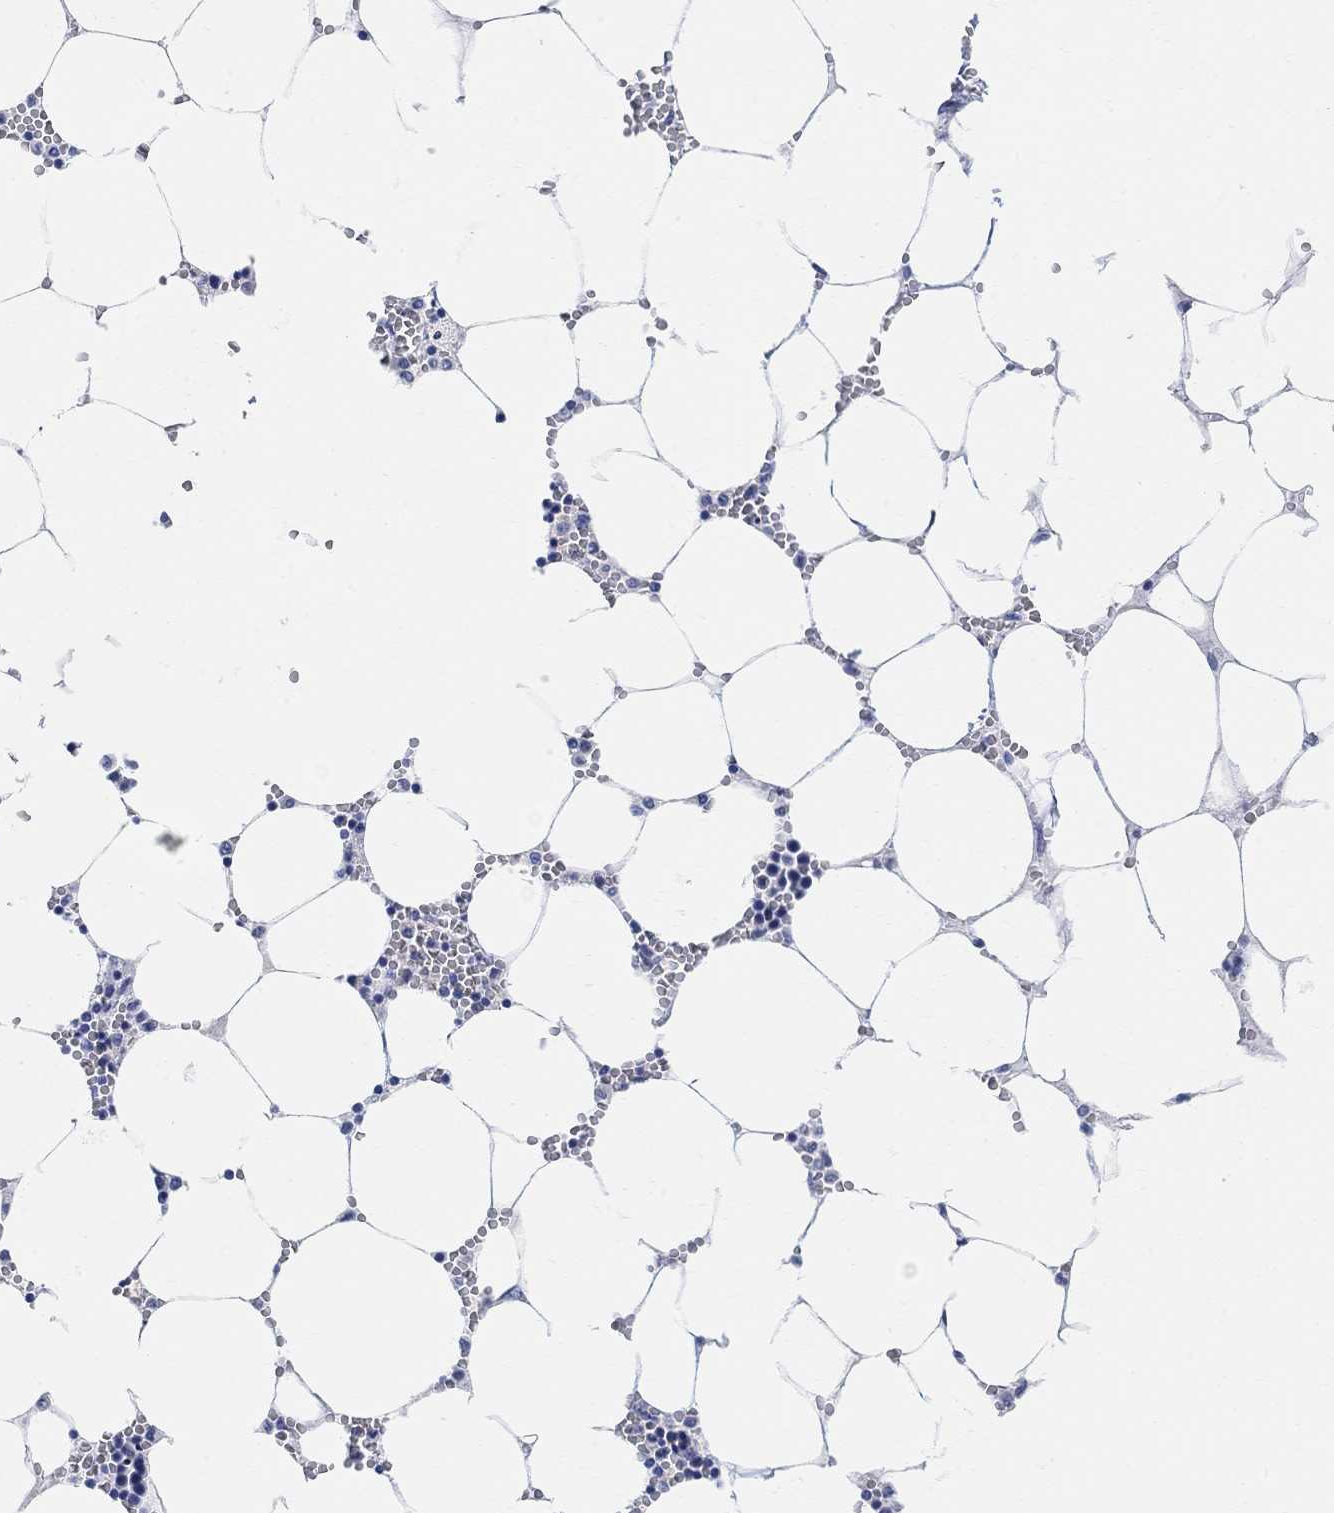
{"staining": {"intensity": "negative", "quantity": "none", "location": "none"}, "tissue": "bone marrow", "cell_type": "Hematopoietic cells", "image_type": "normal", "snomed": [{"axis": "morphology", "description": "Normal tissue, NOS"}, {"axis": "topography", "description": "Bone marrow"}], "caption": "DAB (3,3'-diaminobenzidine) immunohistochemical staining of normal bone marrow reveals no significant expression in hematopoietic cells. Brightfield microscopy of immunohistochemistry stained with DAB (3,3'-diaminobenzidine) (brown) and hematoxylin (blue), captured at high magnification.", "gene": "RETNLB", "patient": {"sex": "female", "age": 64}}